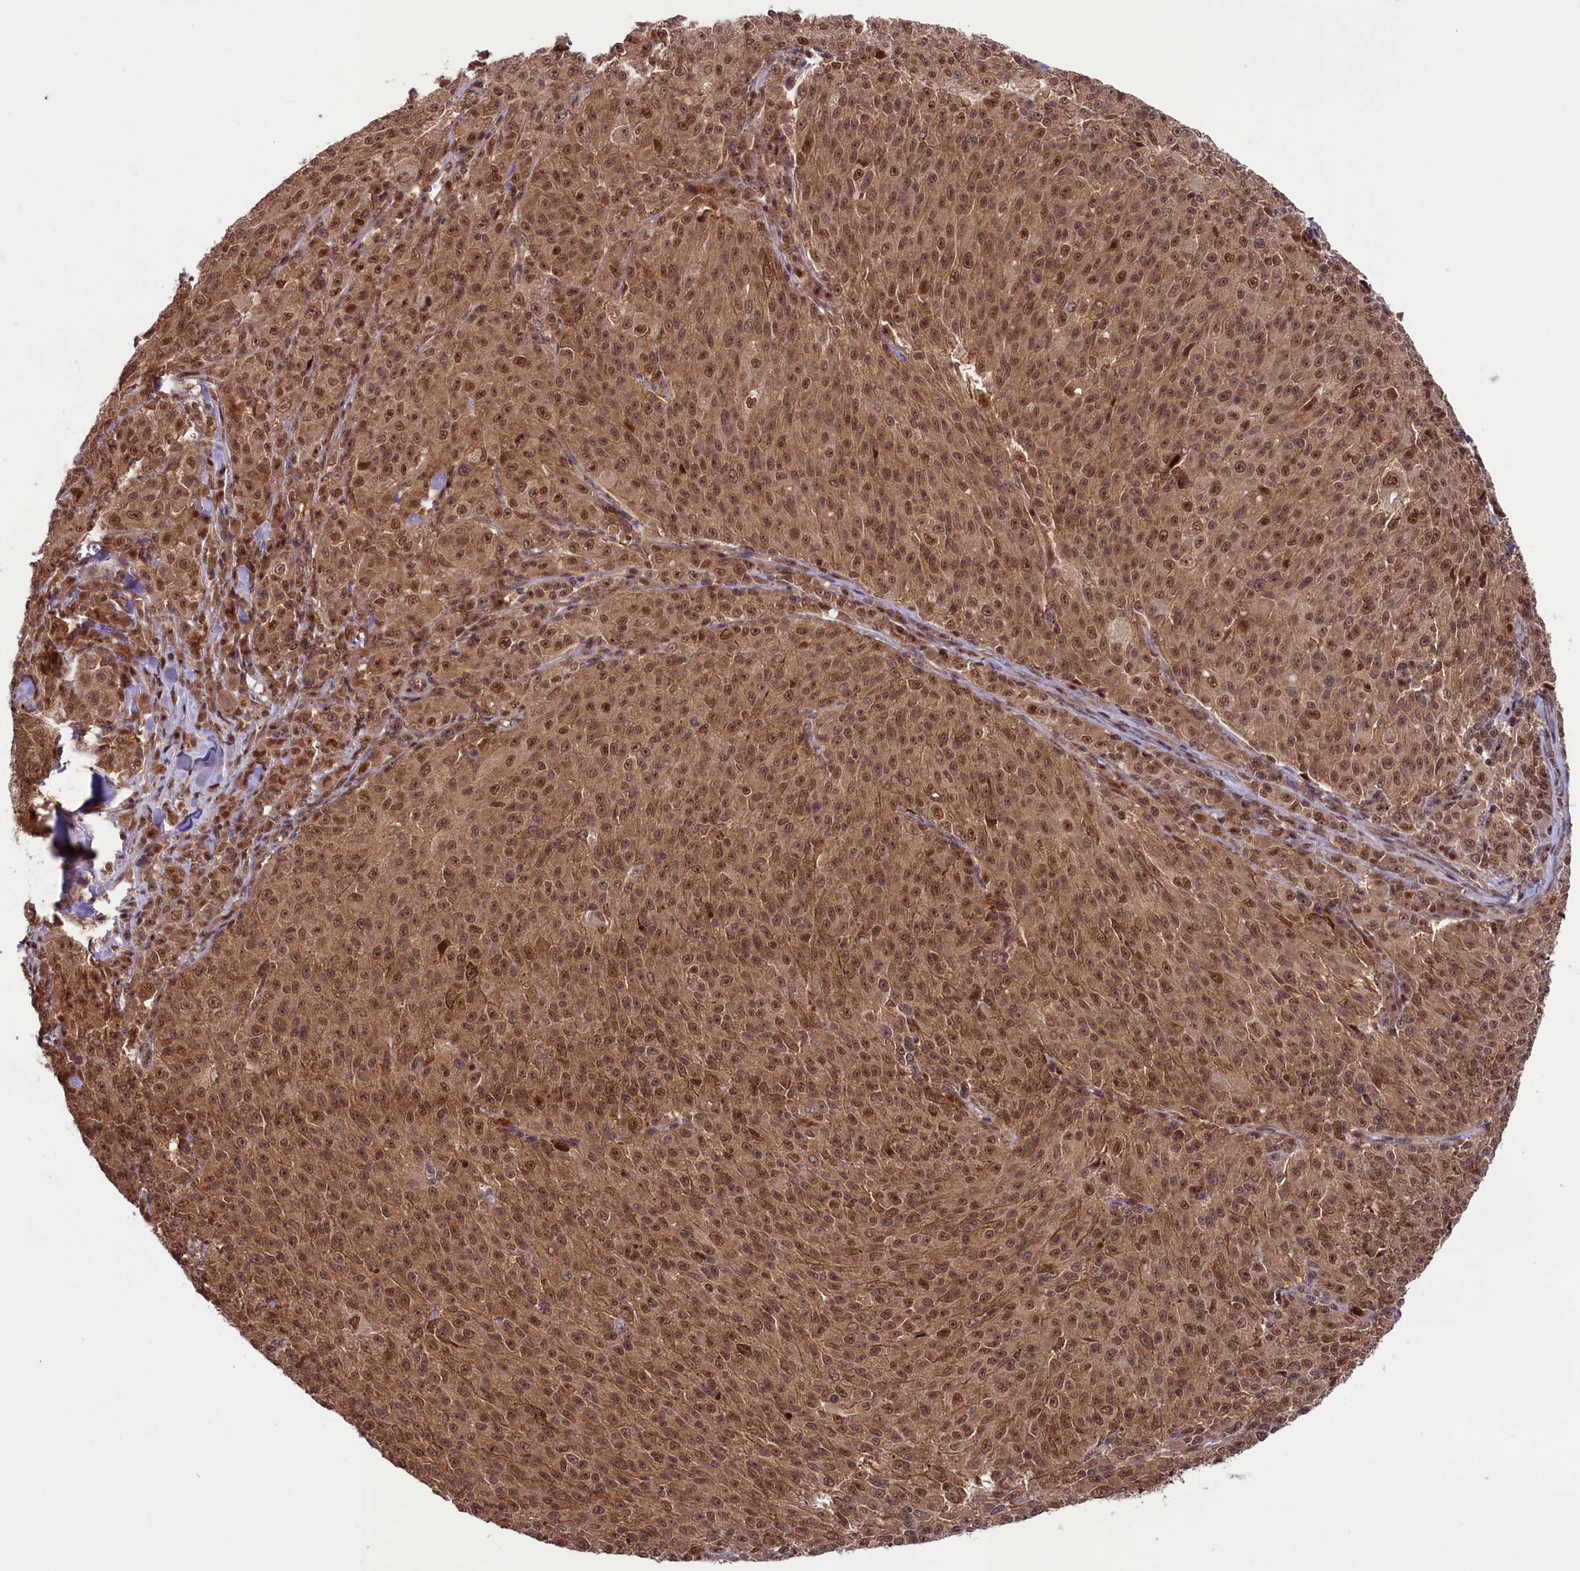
{"staining": {"intensity": "moderate", "quantity": ">75%", "location": "cytoplasmic/membranous,nuclear"}, "tissue": "melanoma", "cell_type": "Tumor cells", "image_type": "cancer", "snomed": [{"axis": "morphology", "description": "Malignant melanoma, NOS"}, {"axis": "topography", "description": "Skin"}], "caption": "A histopathology image of malignant melanoma stained for a protein reveals moderate cytoplasmic/membranous and nuclear brown staining in tumor cells.", "gene": "SLC7A6OS", "patient": {"sex": "female", "age": 52}}